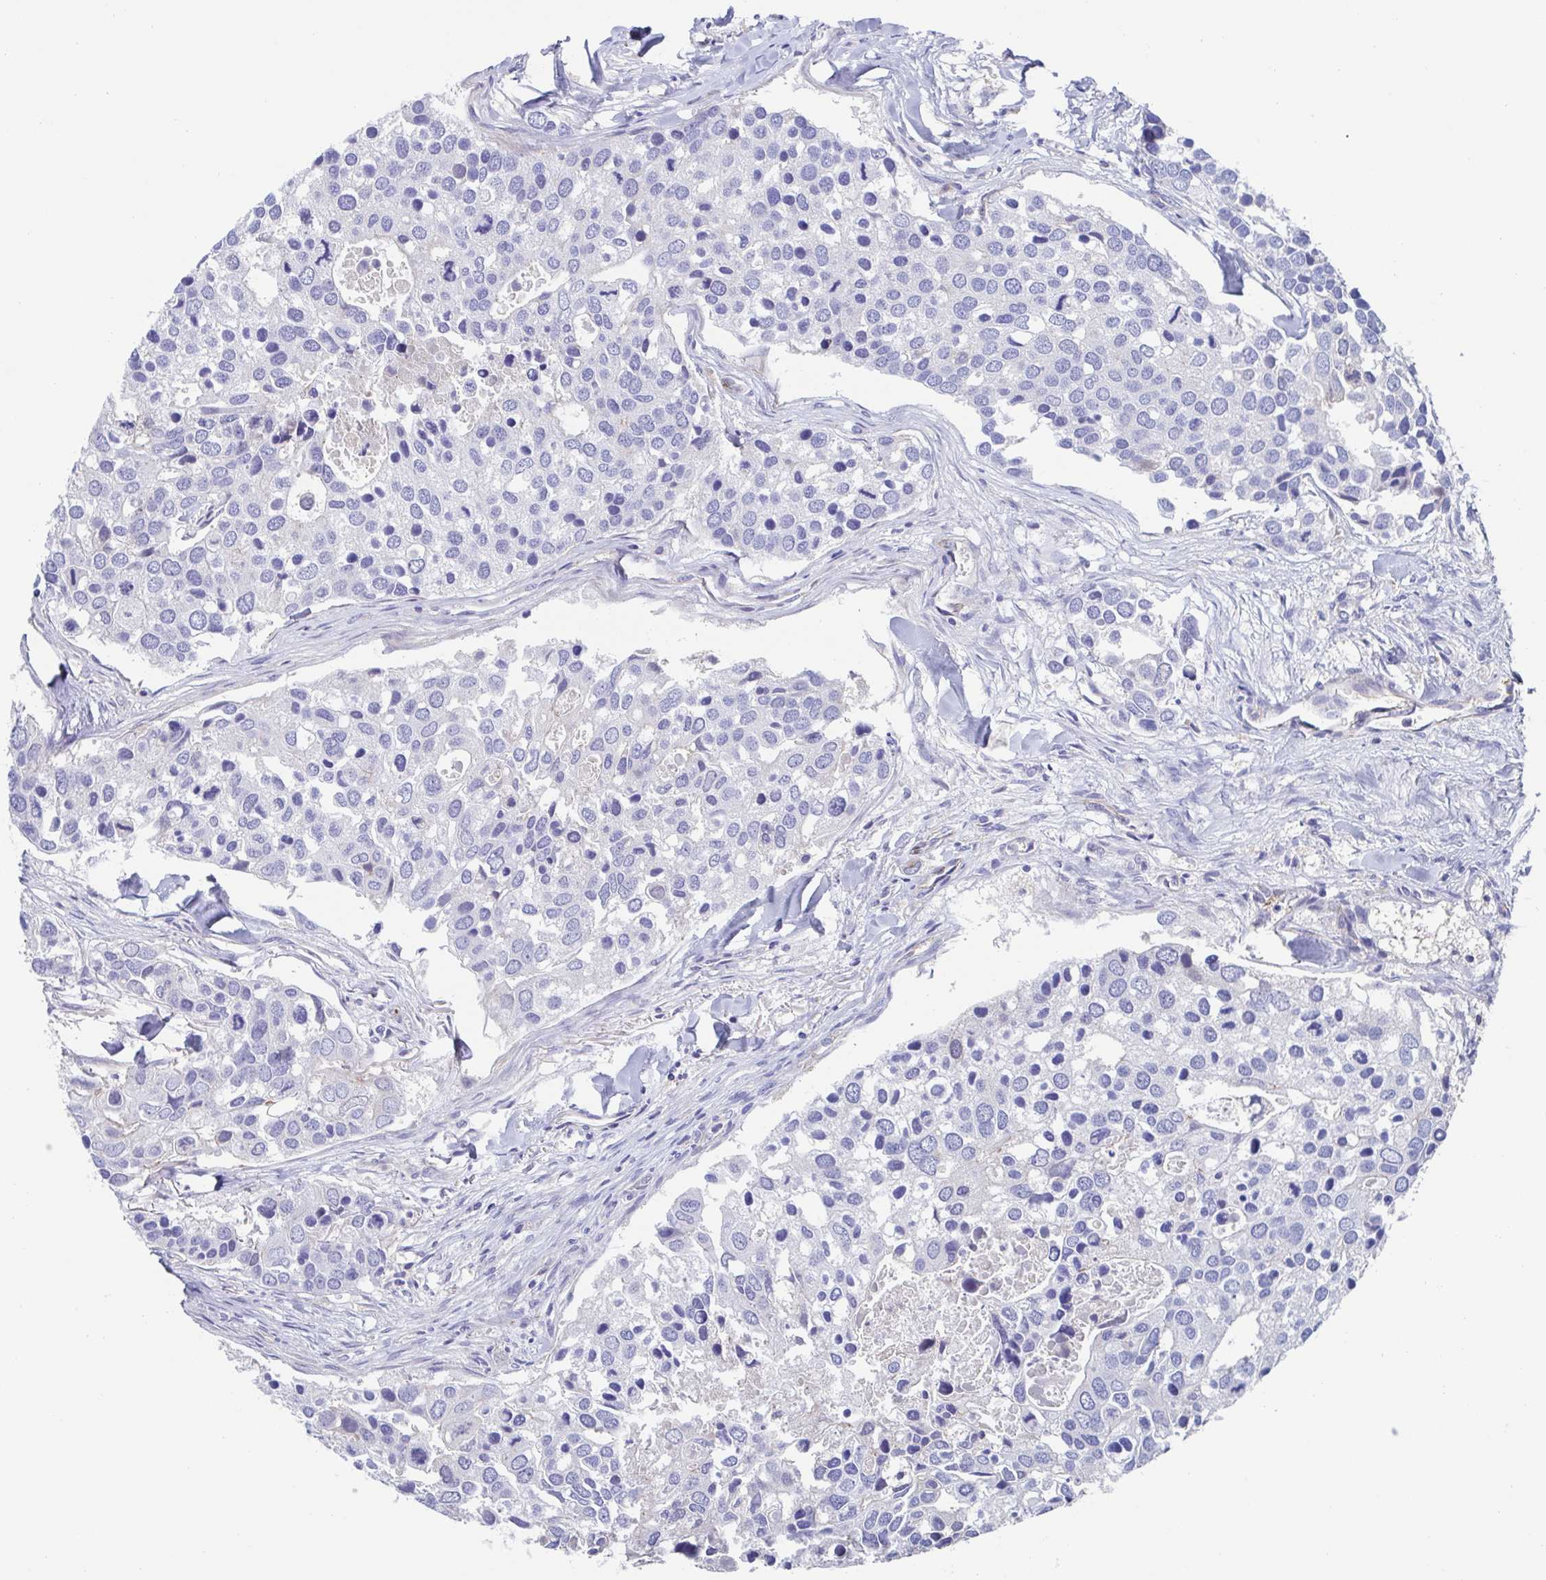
{"staining": {"intensity": "negative", "quantity": "none", "location": "none"}, "tissue": "breast cancer", "cell_type": "Tumor cells", "image_type": "cancer", "snomed": [{"axis": "morphology", "description": "Duct carcinoma"}, {"axis": "topography", "description": "Breast"}], "caption": "This is an immunohistochemistry image of human breast cancer. There is no staining in tumor cells.", "gene": "CDH2", "patient": {"sex": "female", "age": 83}}